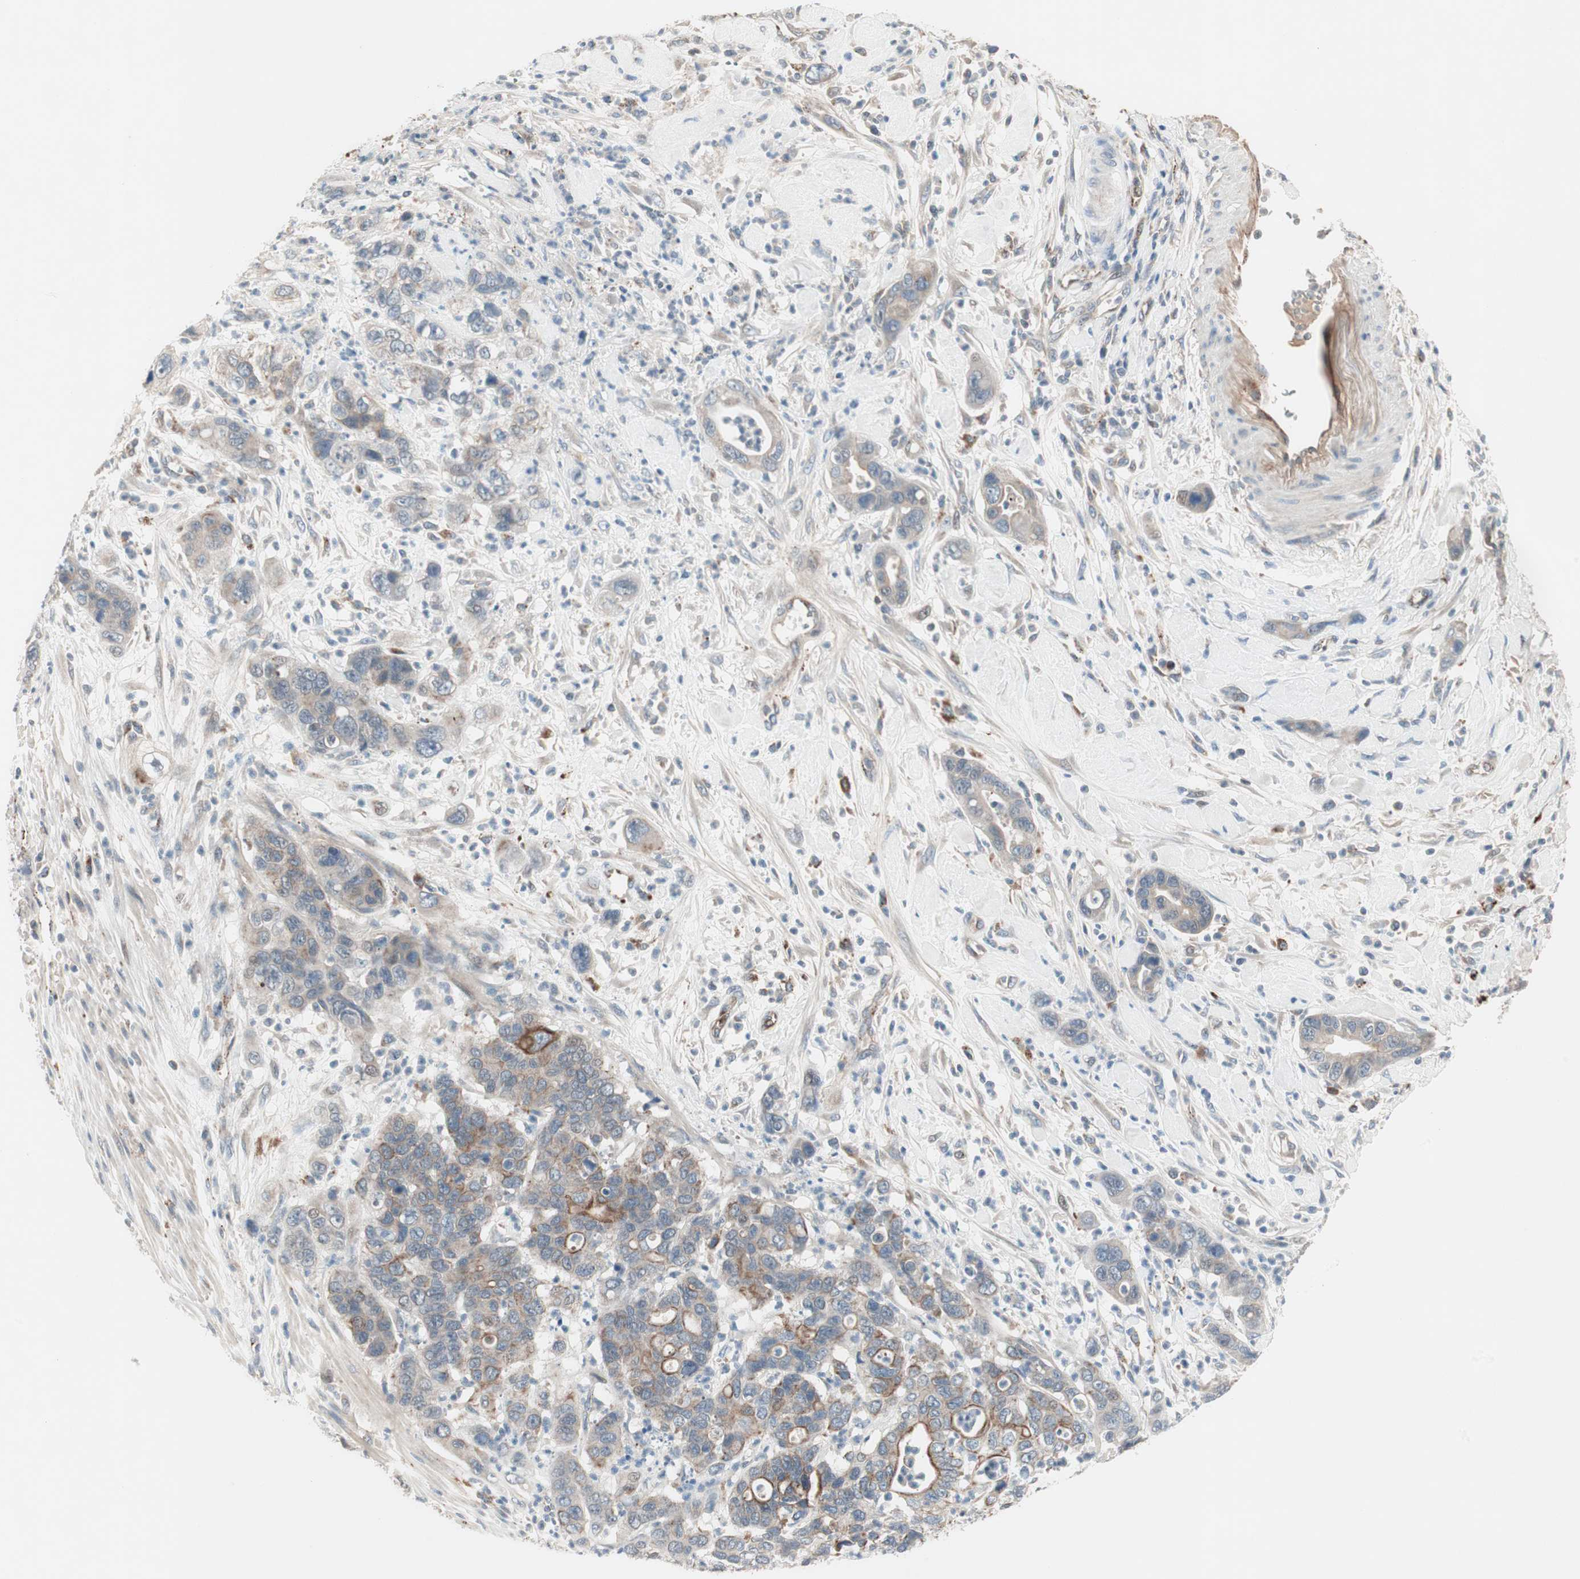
{"staining": {"intensity": "moderate", "quantity": "25%-75%", "location": "cytoplasmic/membranous"}, "tissue": "pancreatic cancer", "cell_type": "Tumor cells", "image_type": "cancer", "snomed": [{"axis": "morphology", "description": "Adenocarcinoma, NOS"}, {"axis": "topography", "description": "Pancreas"}], "caption": "Adenocarcinoma (pancreatic) was stained to show a protein in brown. There is medium levels of moderate cytoplasmic/membranous staining in approximately 25%-75% of tumor cells.", "gene": "FGFR4", "patient": {"sex": "female", "age": 71}}